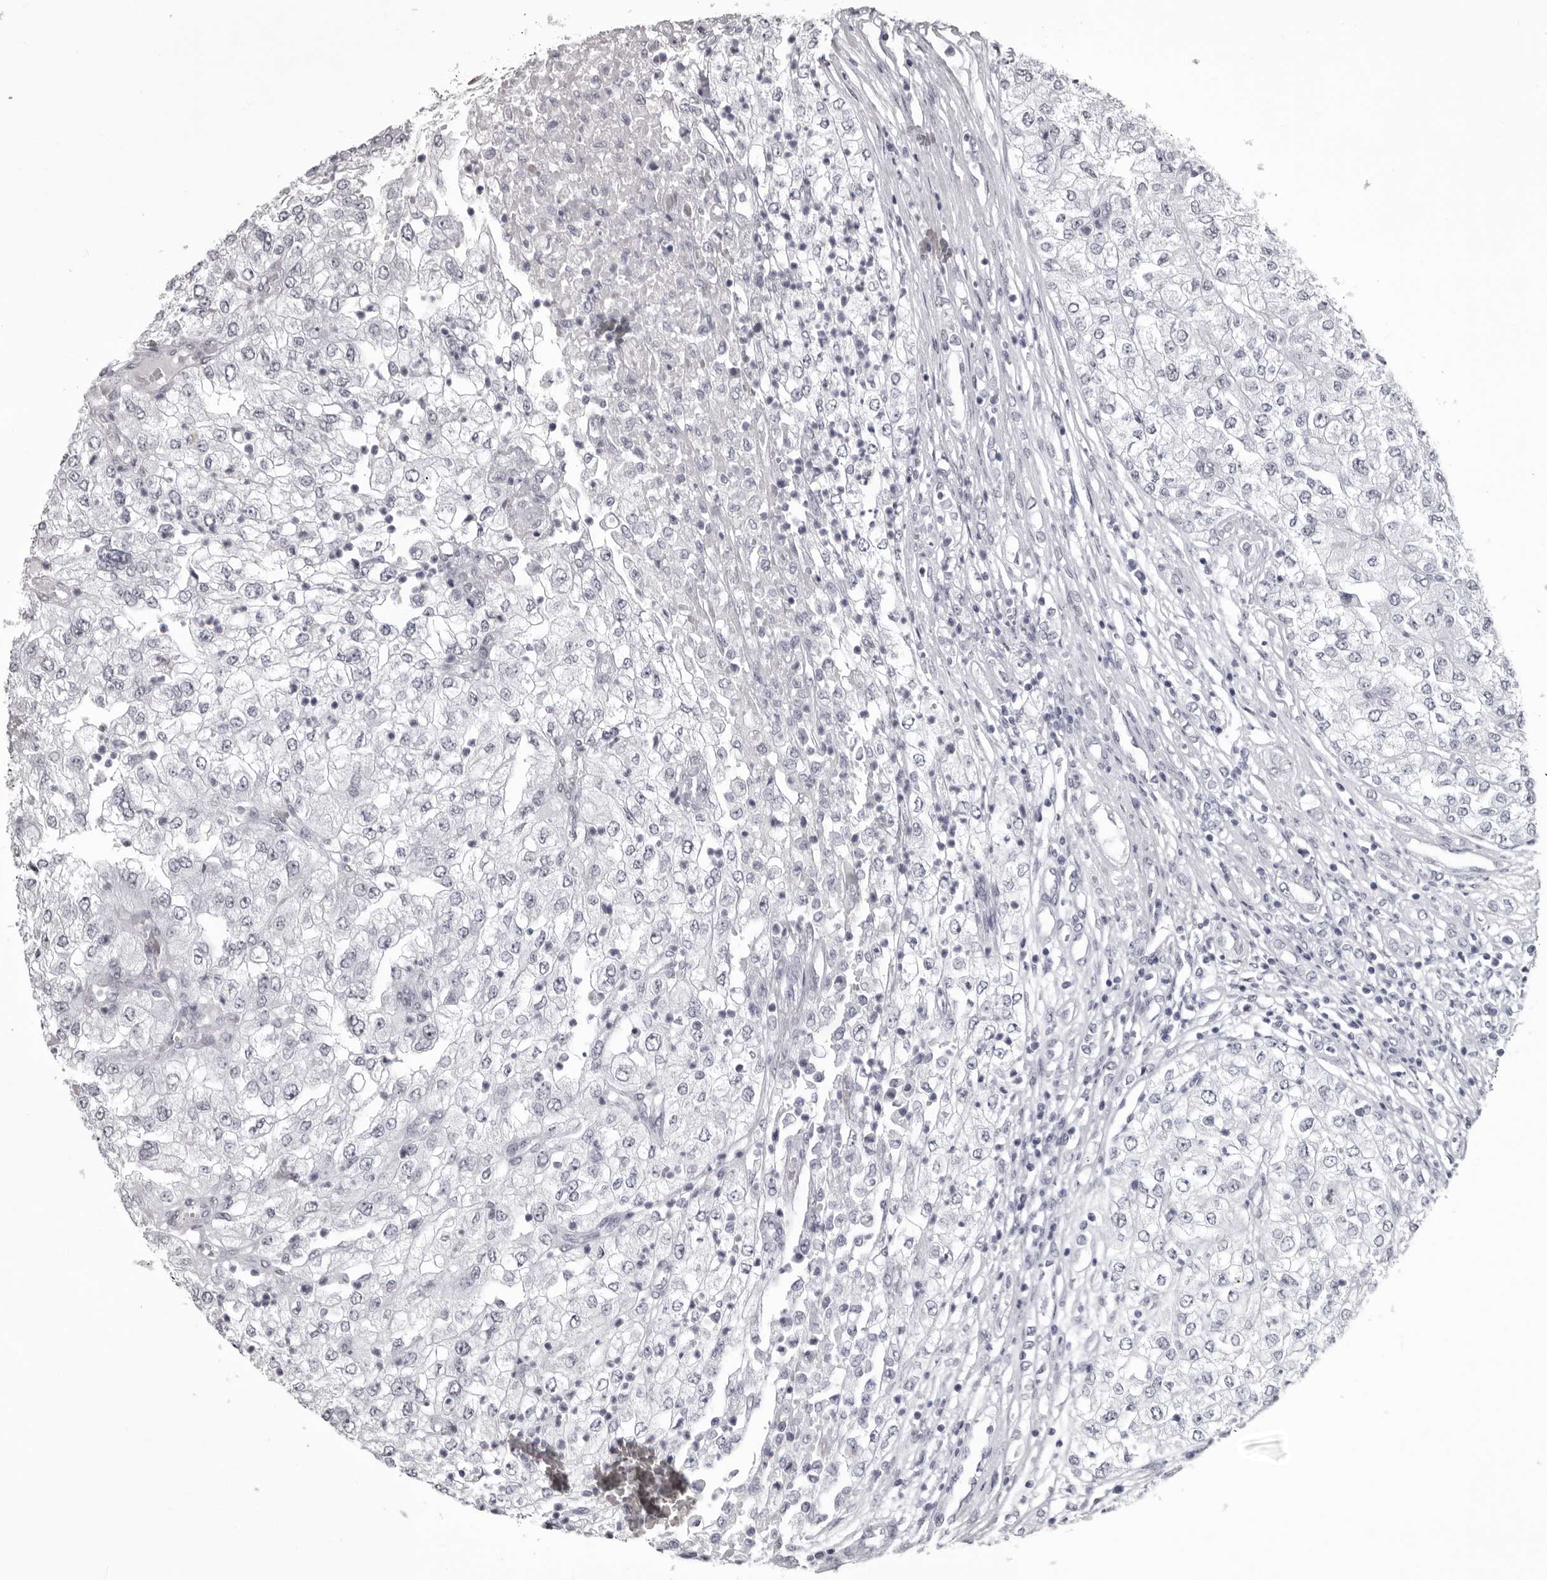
{"staining": {"intensity": "negative", "quantity": "none", "location": "none"}, "tissue": "renal cancer", "cell_type": "Tumor cells", "image_type": "cancer", "snomed": [{"axis": "morphology", "description": "Adenocarcinoma, NOS"}, {"axis": "topography", "description": "Kidney"}], "caption": "A histopathology image of human adenocarcinoma (renal) is negative for staining in tumor cells. The staining was performed using DAB (3,3'-diaminobenzidine) to visualize the protein expression in brown, while the nuclei were stained in blue with hematoxylin (Magnification: 20x).", "gene": "NUMA1", "patient": {"sex": "female", "age": 54}}